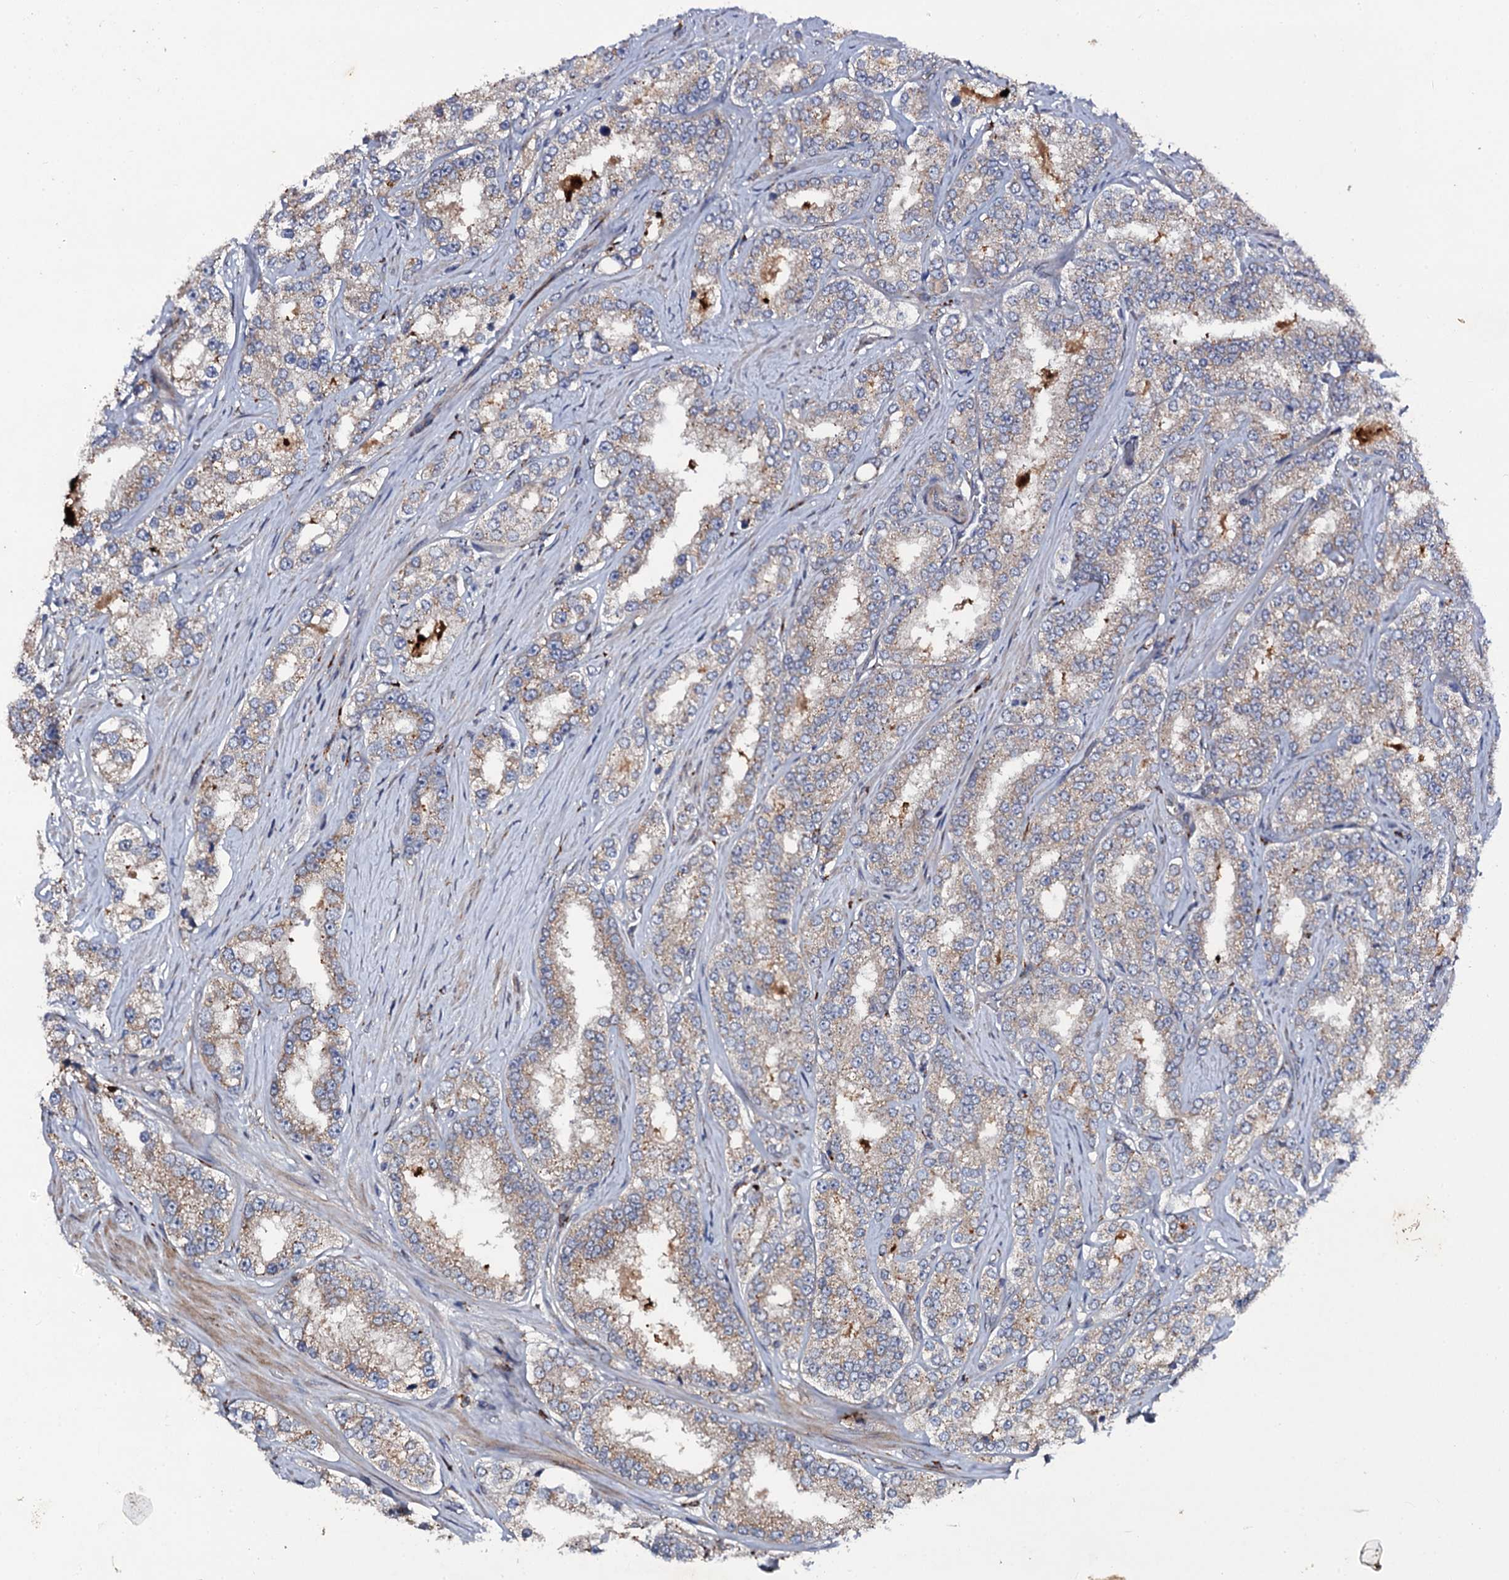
{"staining": {"intensity": "weak", "quantity": ">75%", "location": "cytoplasmic/membranous"}, "tissue": "prostate cancer", "cell_type": "Tumor cells", "image_type": "cancer", "snomed": [{"axis": "morphology", "description": "Normal tissue, NOS"}, {"axis": "morphology", "description": "Adenocarcinoma, High grade"}, {"axis": "topography", "description": "Prostate"}], "caption": "Prostate cancer (high-grade adenocarcinoma) was stained to show a protein in brown. There is low levels of weak cytoplasmic/membranous staining in about >75% of tumor cells. The staining was performed using DAB (3,3'-diaminobenzidine), with brown indicating positive protein expression. Nuclei are stained blue with hematoxylin.", "gene": "LRRC28", "patient": {"sex": "male", "age": 83}}